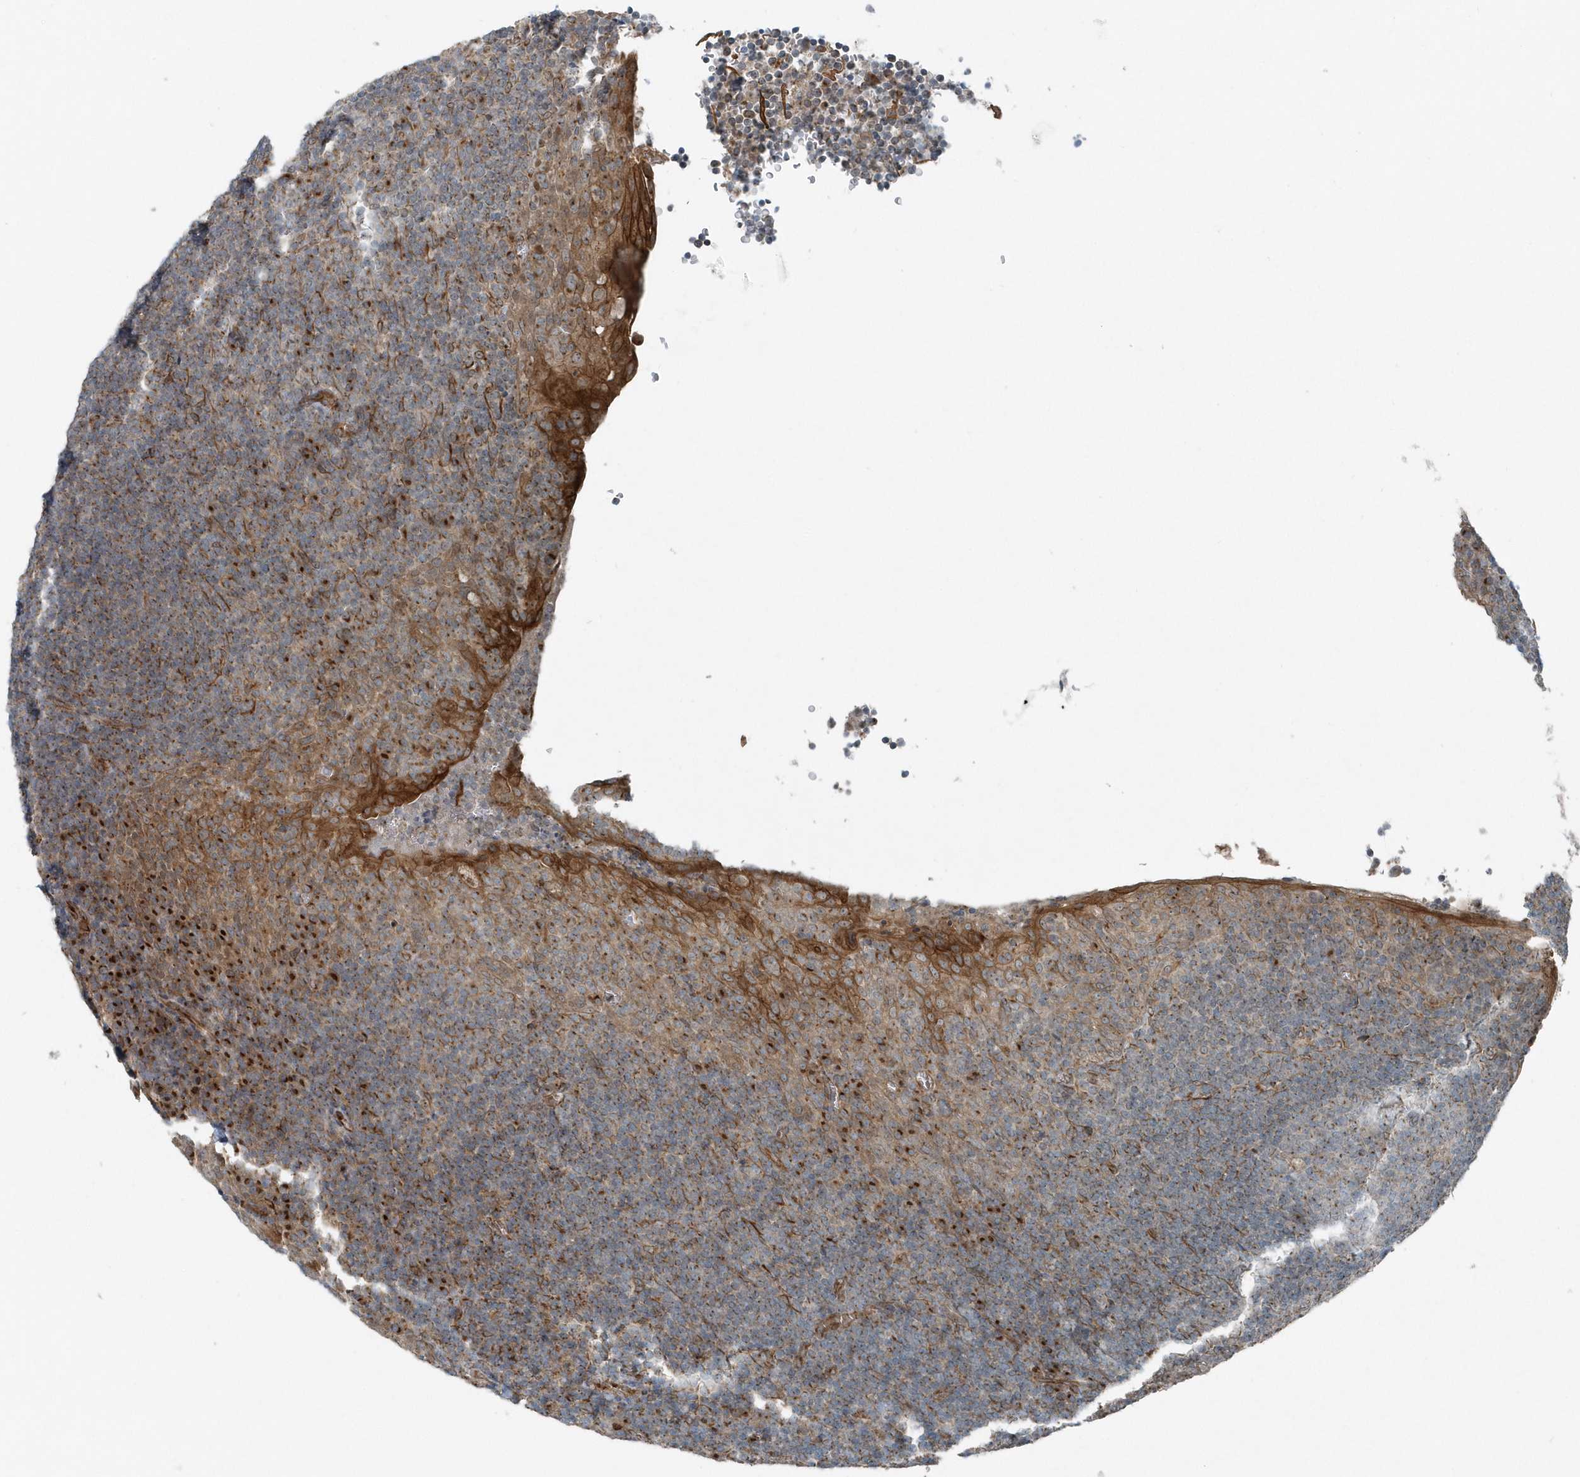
{"staining": {"intensity": "moderate", "quantity": "<25%", "location": "cytoplasmic/membranous"}, "tissue": "tonsil", "cell_type": "Germinal center cells", "image_type": "normal", "snomed": [{"axis": "morphology", "description": "Normal tissue, NOS"}, {"axis": "topography", "description": "Tonsil"}], "caption": "The histopathology image exhibits staining of unremarkable tonsil, revealing moderate cytoplasmic/membranous protein positivity (brown color) within germinal center cells. Using DAB (3,3'-diaminobenzidine) (brown) and hematoxylin (blue) stains, captured at high magnification using brightfield microscopy.", "gene": "GCC2", "patient": {"sex": "male", "age": 37}}